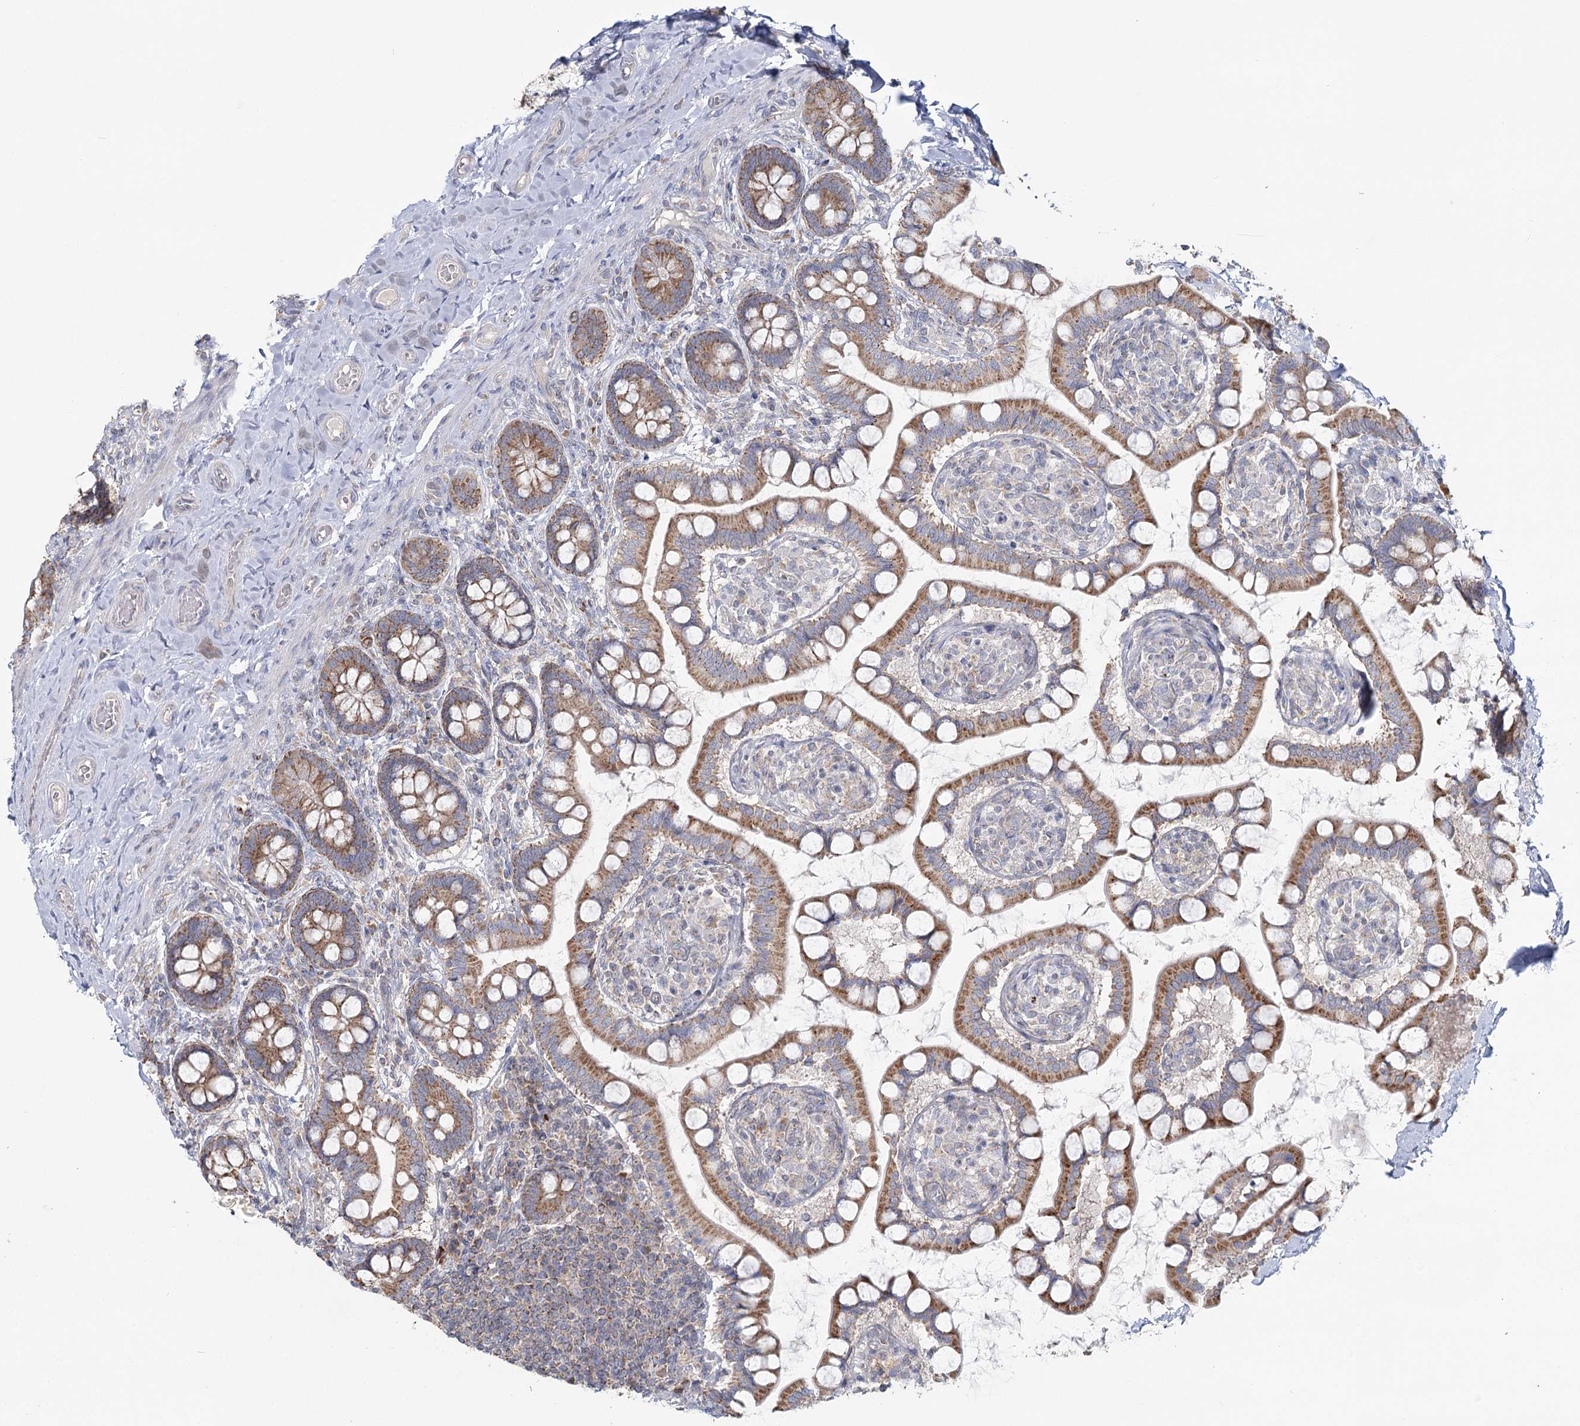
{"staining": {"intensity": "moderate", "quantity": ">75%", "location": "cytoplasmic/membranous"}, "tissue": "small intestine", "cell_type": "Glandular cells", "image_type": "normal", "snomed": [{"axis": "morphology", "description": "Normal tissue, NOS"}, {"axis": "topography", "description": "Small intestine"}], "caption": "DAB (3,3'-diaminobenzidine) immunohistochemical staining of normal small intestine displays moderate cytoplasmic/membranous protein staining in about >75% of glandular cells.", "gene": "ACOX2", "patient": {"sex": "male", "age": 52}}